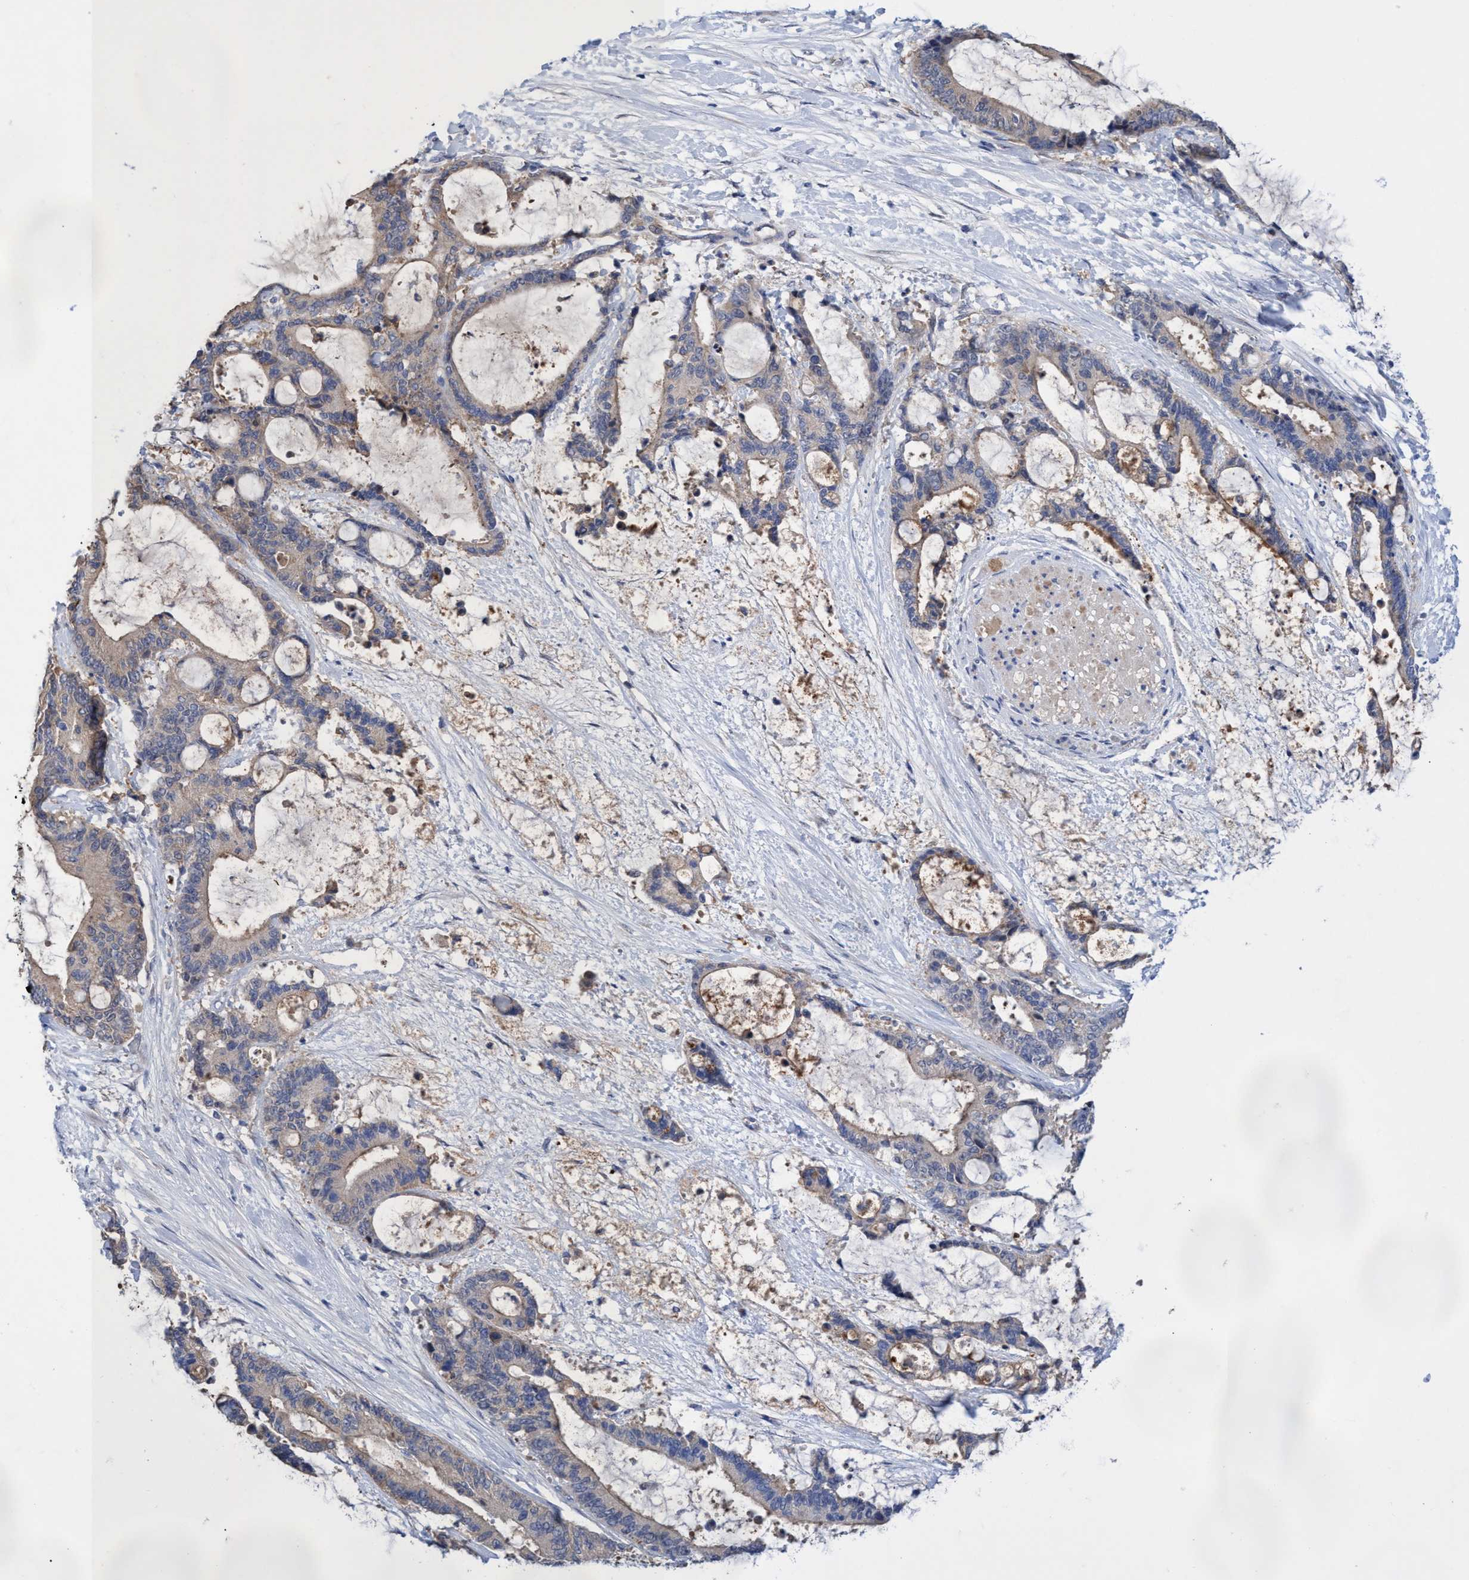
{"staining": {"intensity": "weak", "quantity": "25%-75%", "location": "cytoplasmic/membranous"}, "tissue": "liver cancer", "cell_type": "Tumor cells", "image_type": "cancer", "snomed": [{"axis": "morphology", "description": "Normal tissue, NOS"}, {"axis": "morphology", "description": "Cholangiocarcinoma"}, {"axis": "topography", "description": "Liver"}, {"axis": "topography", "description": "Peripheral nerve tissue"}], "caption": "Liver cholangiocarcinoma stained with a protein marker displays weak staining in tumor cells.", "gene": "SVEP1", "patient": {"sex": "female", "age": 73}}